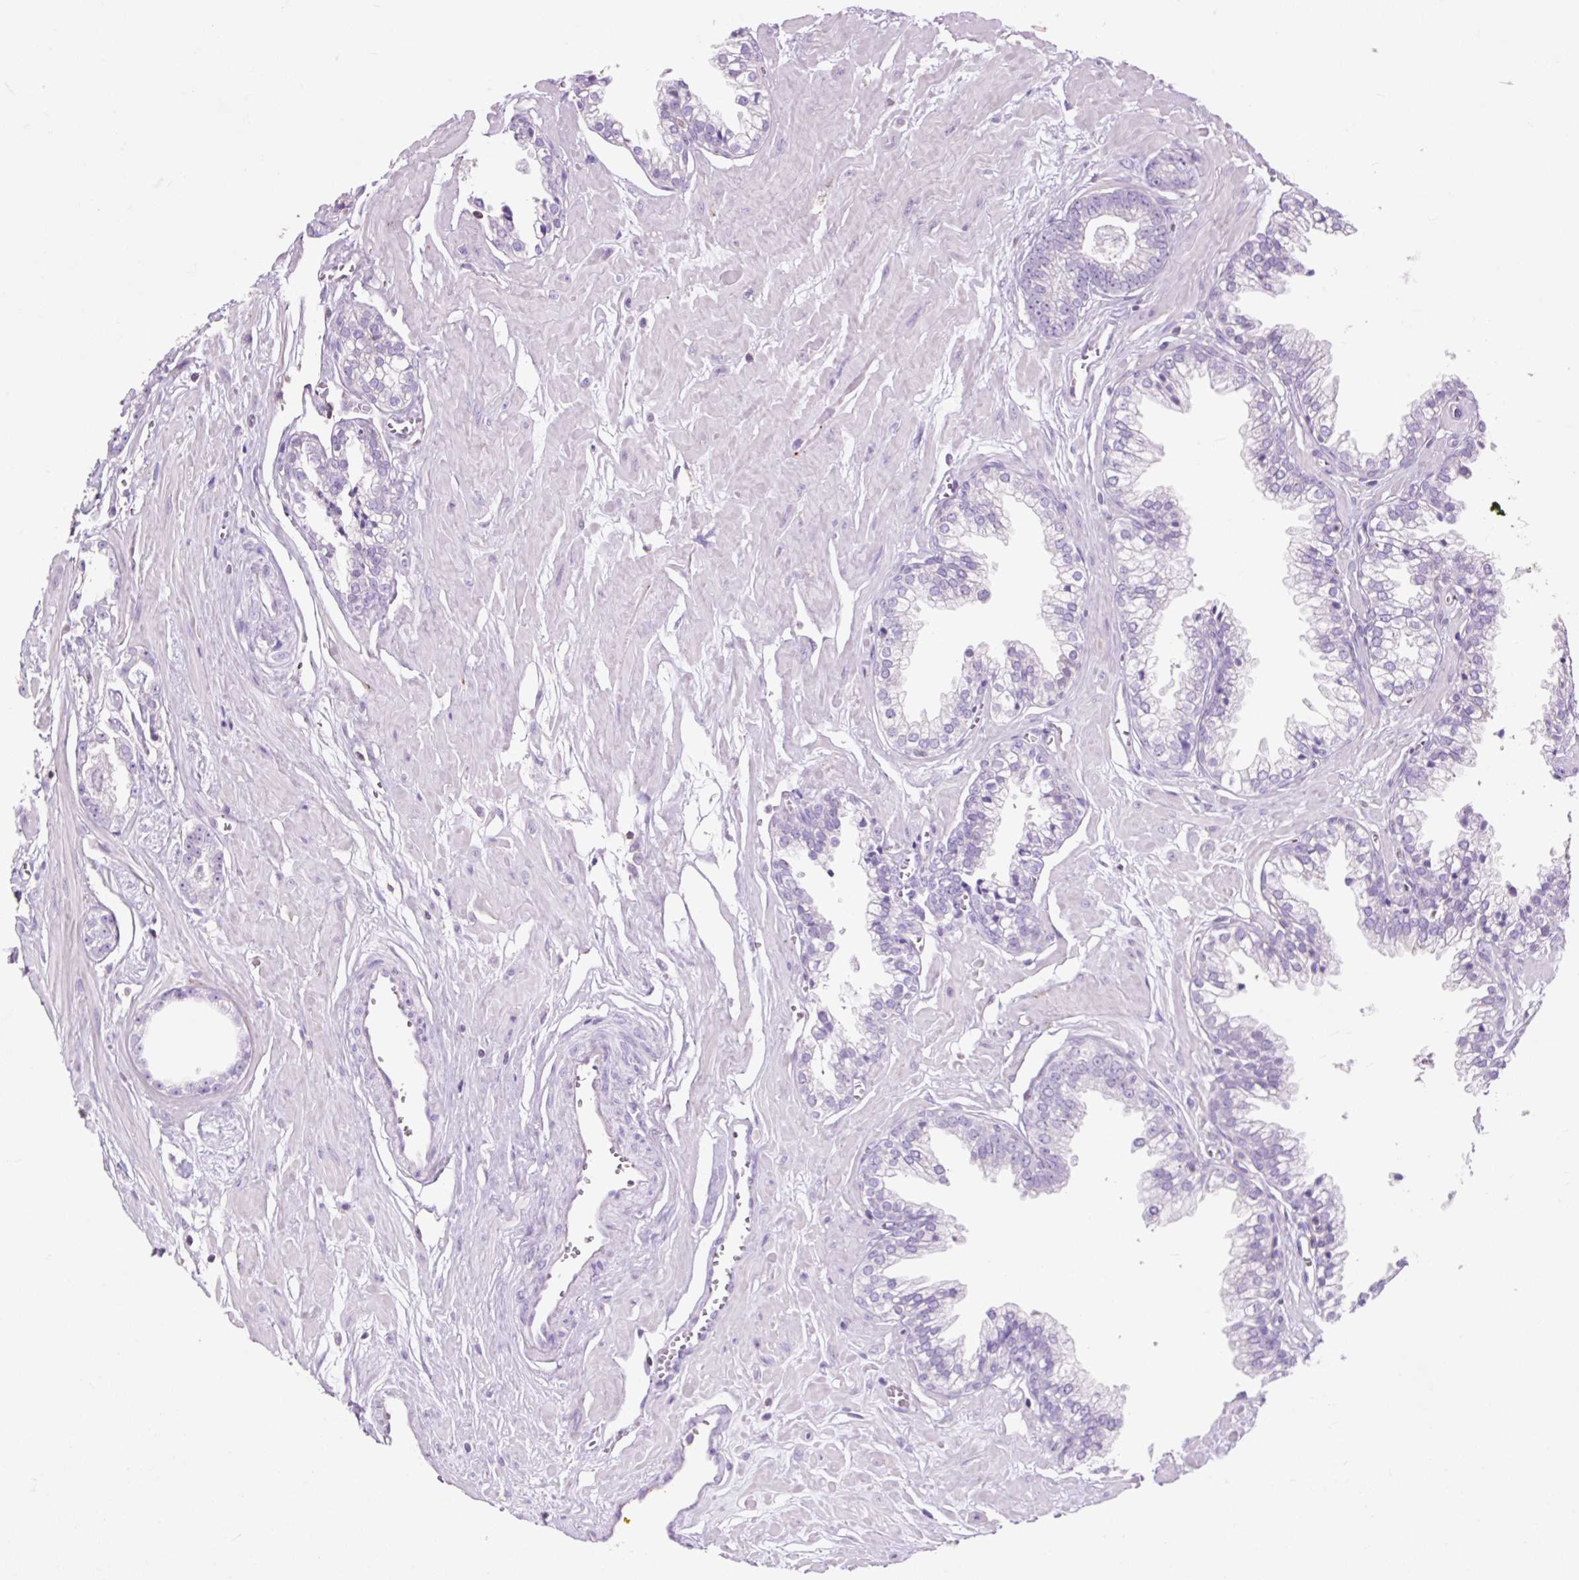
{"staining": {"intensity": "negative", "quantity": "none", "location": "none"}, "tissue": "prostate cancer", "cell_type": "Tumor cells", "image_type": "cancer", "snomed": [{"axis": "morphology", "description": "Adenocarcinoma, Low grade"}, {"axis": "topography", "description": "Prostate"}], "caption": "A histopathology image of adenocarcinoma (low-grade) (prostate) stained for a protein demonstrates no brown staining in tumor cells.", "gene": "OR10A7", "patient": {"sex": "male", "age": 60}}